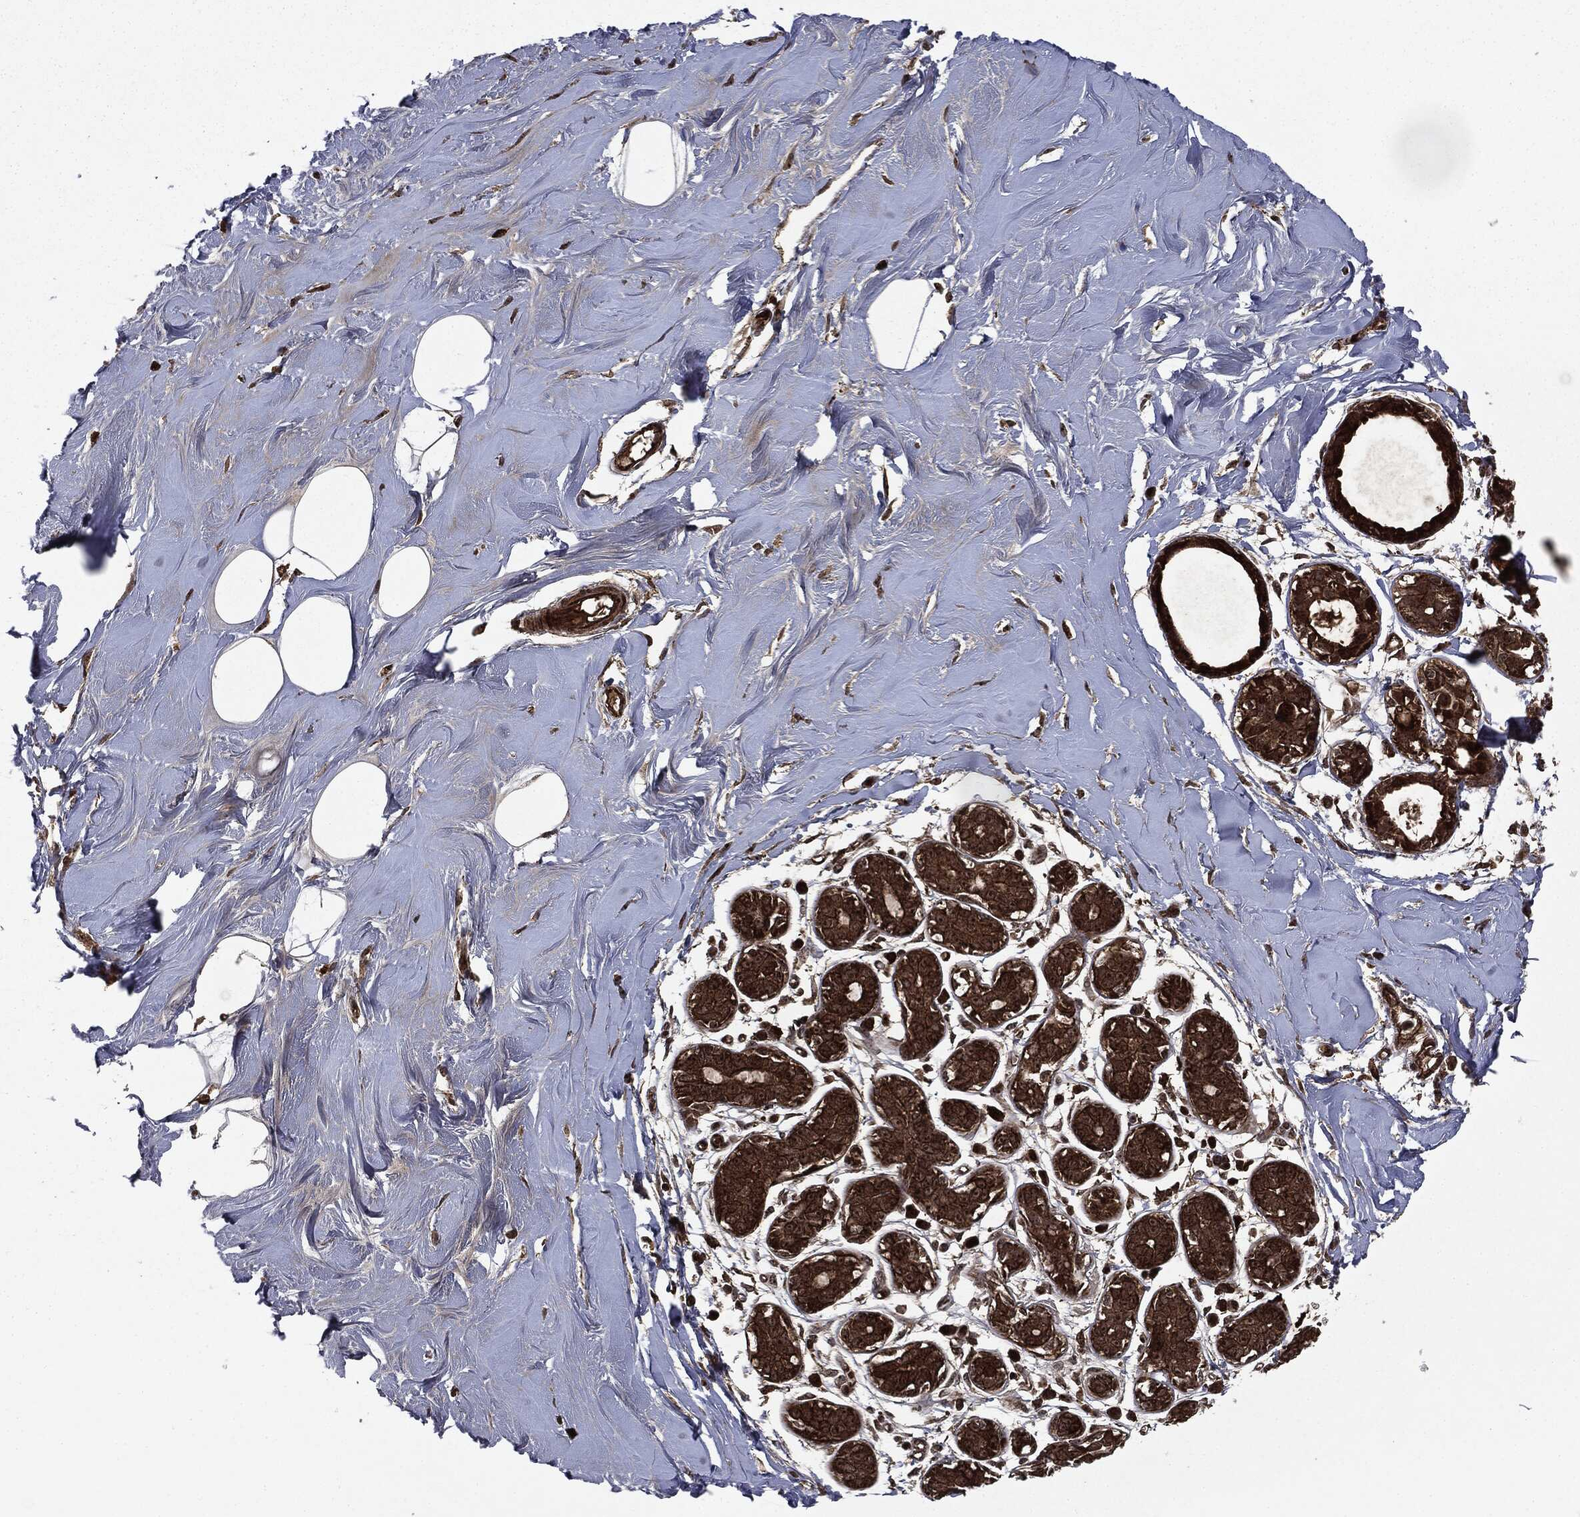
{"staining": {"intensity": "strong", "quantity": ">75%", "location": "nuclear"}, "tissue": "soft tissue", "cell_type": "Fibroblasts", "image_type": "normal", "snomed": [{"axis": "morphology", "description": "Normal tissue, NOS"}, {"axis": "topography", "description": "Breast"}], "caption": "High-power microscopy captured an immunohistochemistry histopathology image of unremarkable soft tissue, revealing strong nuclear staining in approximately >75% of fibroblasts.", "gene": "CARD6", "patient": {"sex": "female", "age": 49}}